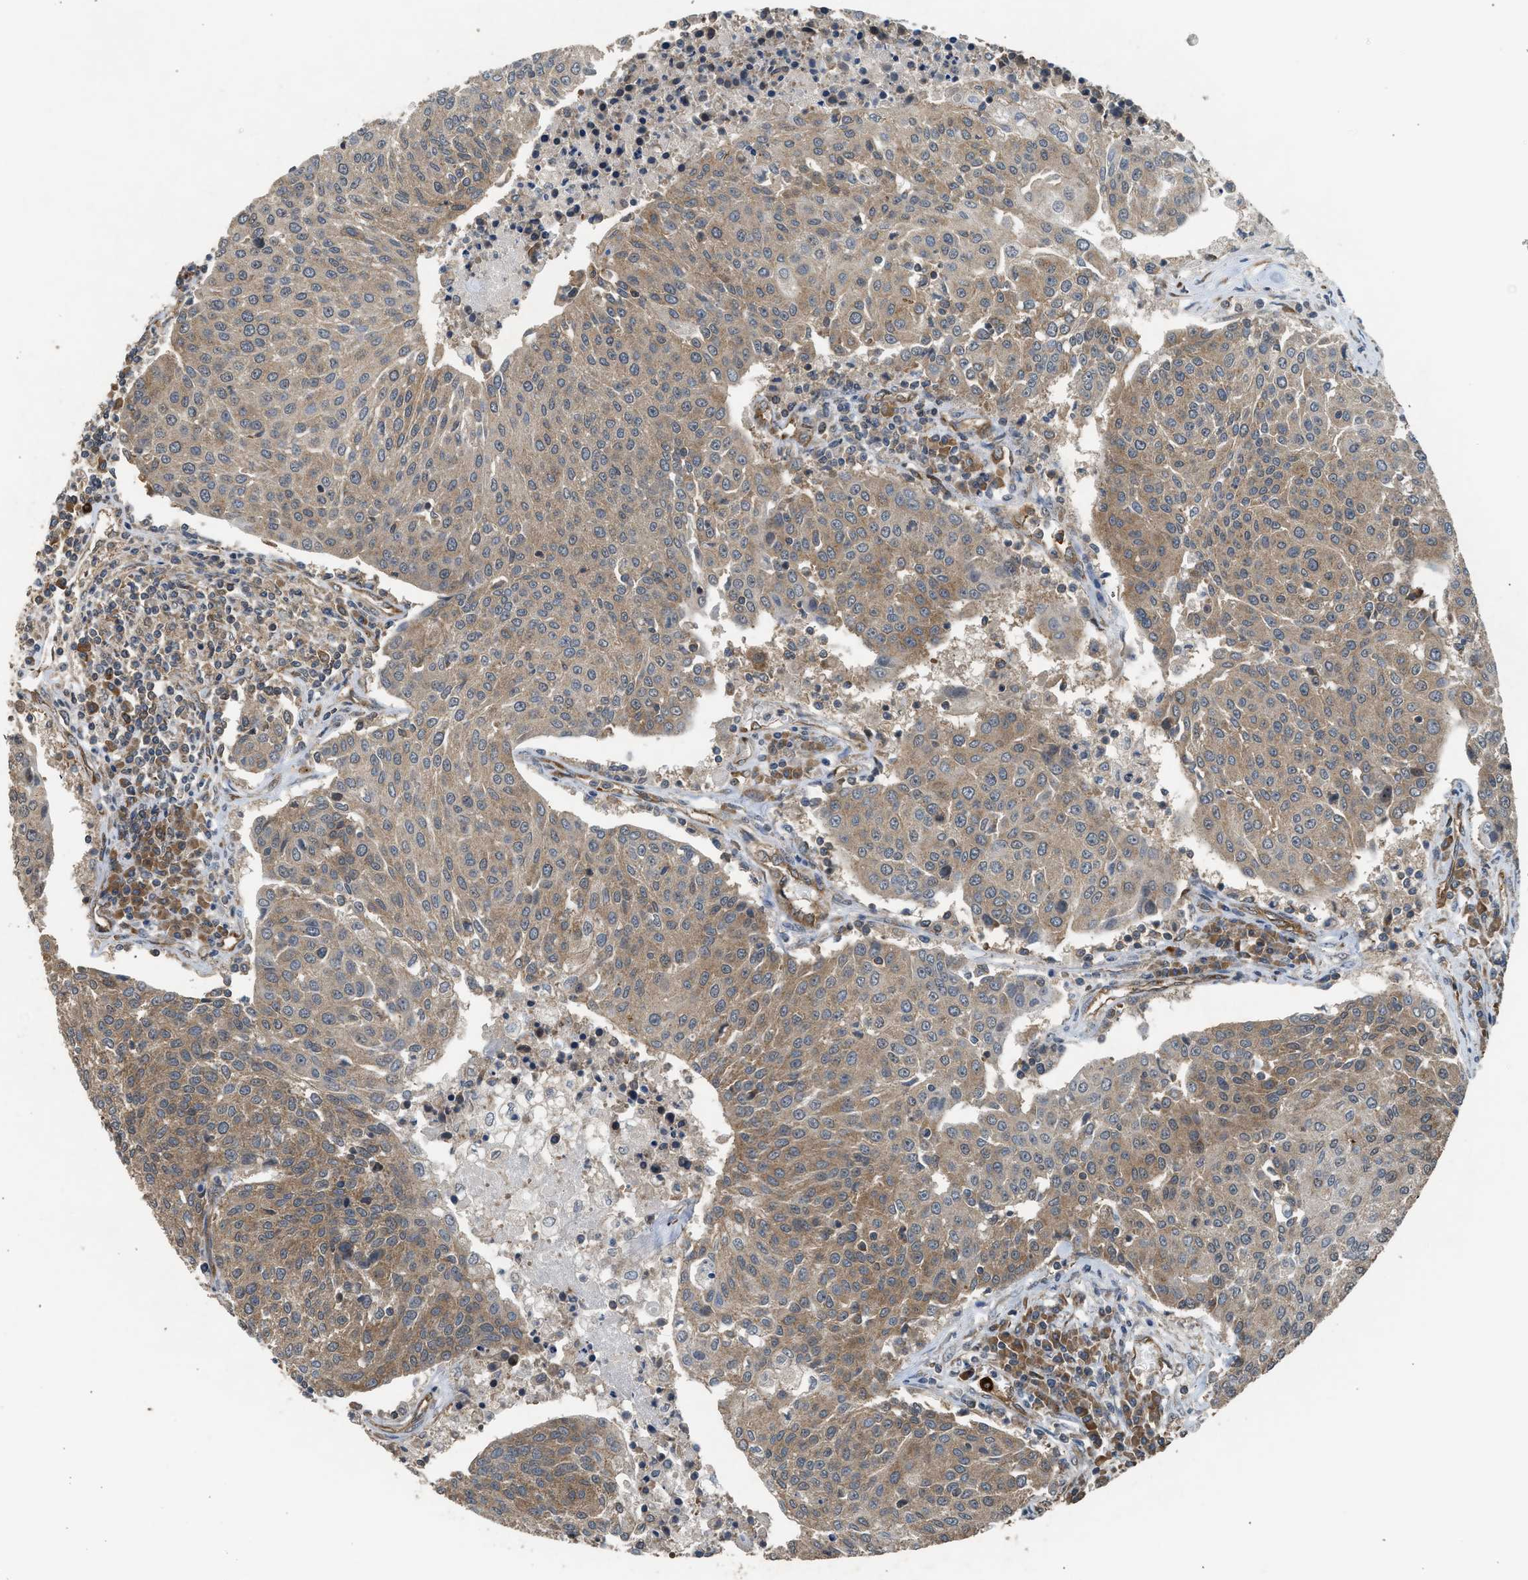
{"staining": {"intensity": "moderate", "quantity": ">75%", "location": "cytoplasmic/membranous"}, "tissue": "urothelial cancer", "cell_type": "Tumor cells", "image_type": "cancer", "snomed": [{"axis": "morphology", "description": "Urothelial carcinoma, High grade"}, {"axis": "topography", "description": "Urinary bladder"}], "caption": "Human high-grade urothelial carcinoma stained with a brown dye demonstrates moderate cytoplasmic/membranous positive positivity in about >75% of tumor cells.", "gene": "HIP1R", "patient": {"sex": "female", "age": 85}}